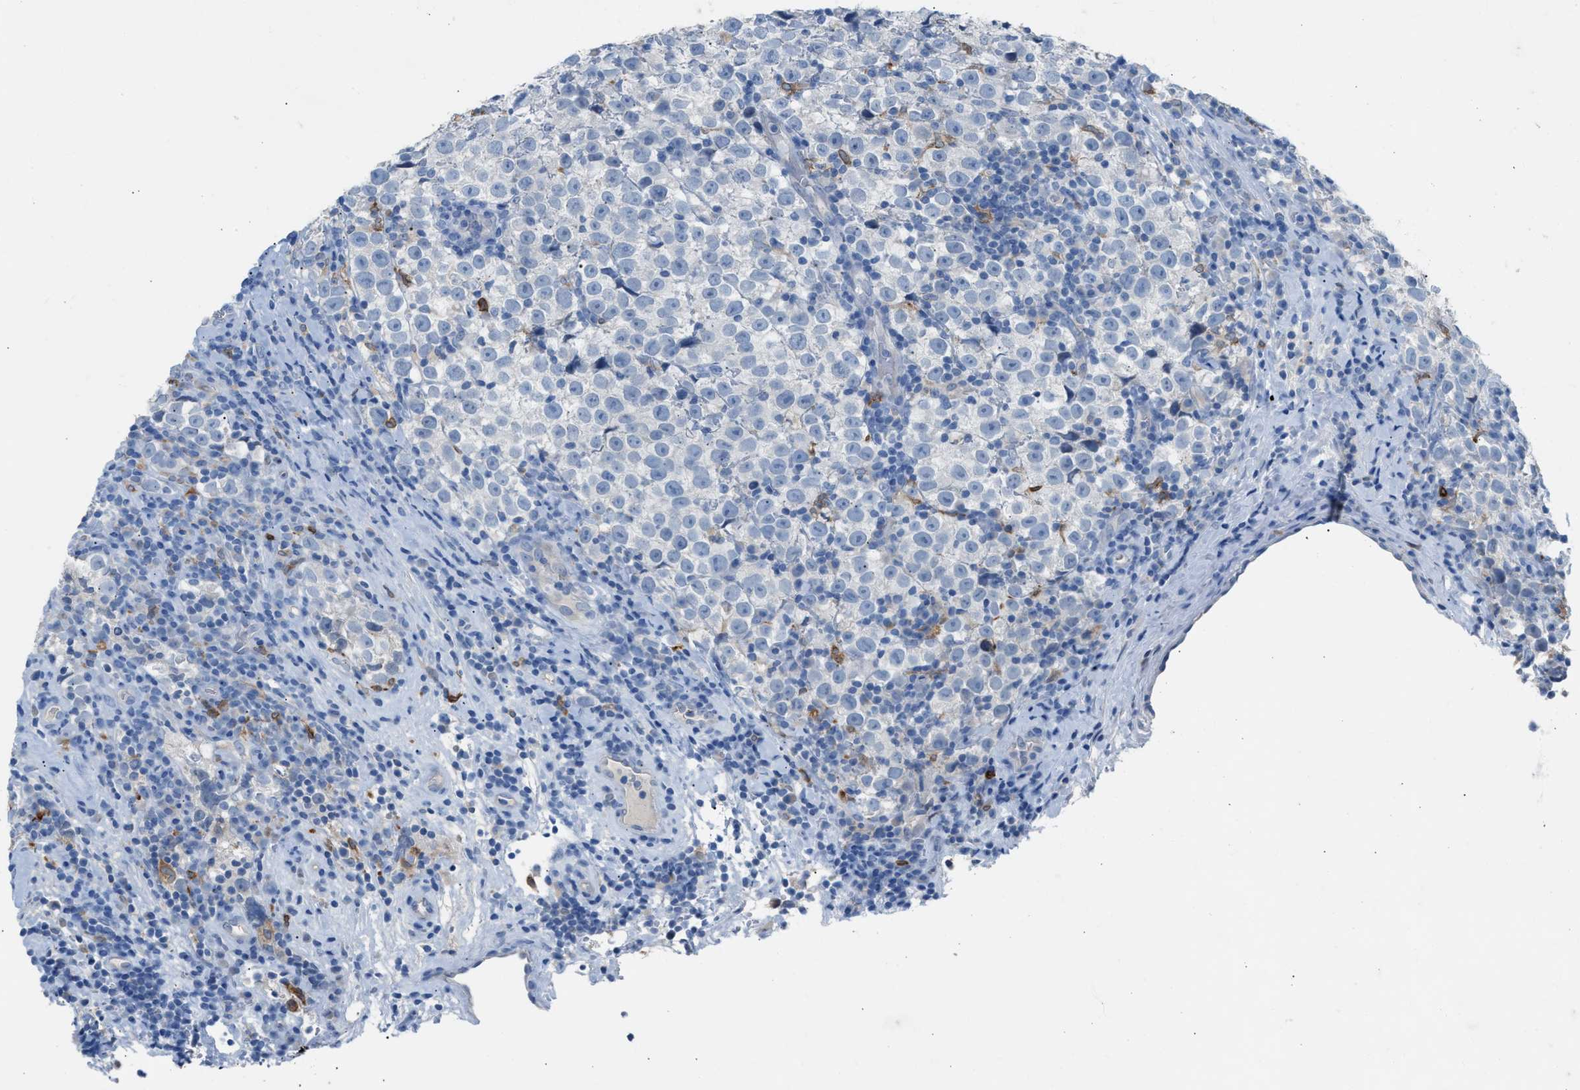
{"staining": {"intensity": "negative", "quantity": "none", "location": "none"}, "tissue": "testis cancer", "cell_type": "Tumor cells", "image_type": "cancer", "snomed": [{"axis": "morphology", "description": "Normal tissue, NOS"}, {"axis": "morphology", "description": "Seminoma, NOS"}, {"axis": "topography", "description": "Testis"}], "caption": "Immunohistochemistry (IHC) image of testis cancer stained for a protein (brown), which reveals no expression in tumor cells.", "gene": "CLEC10A", "patient": {"sex": "male", "age": 43}}